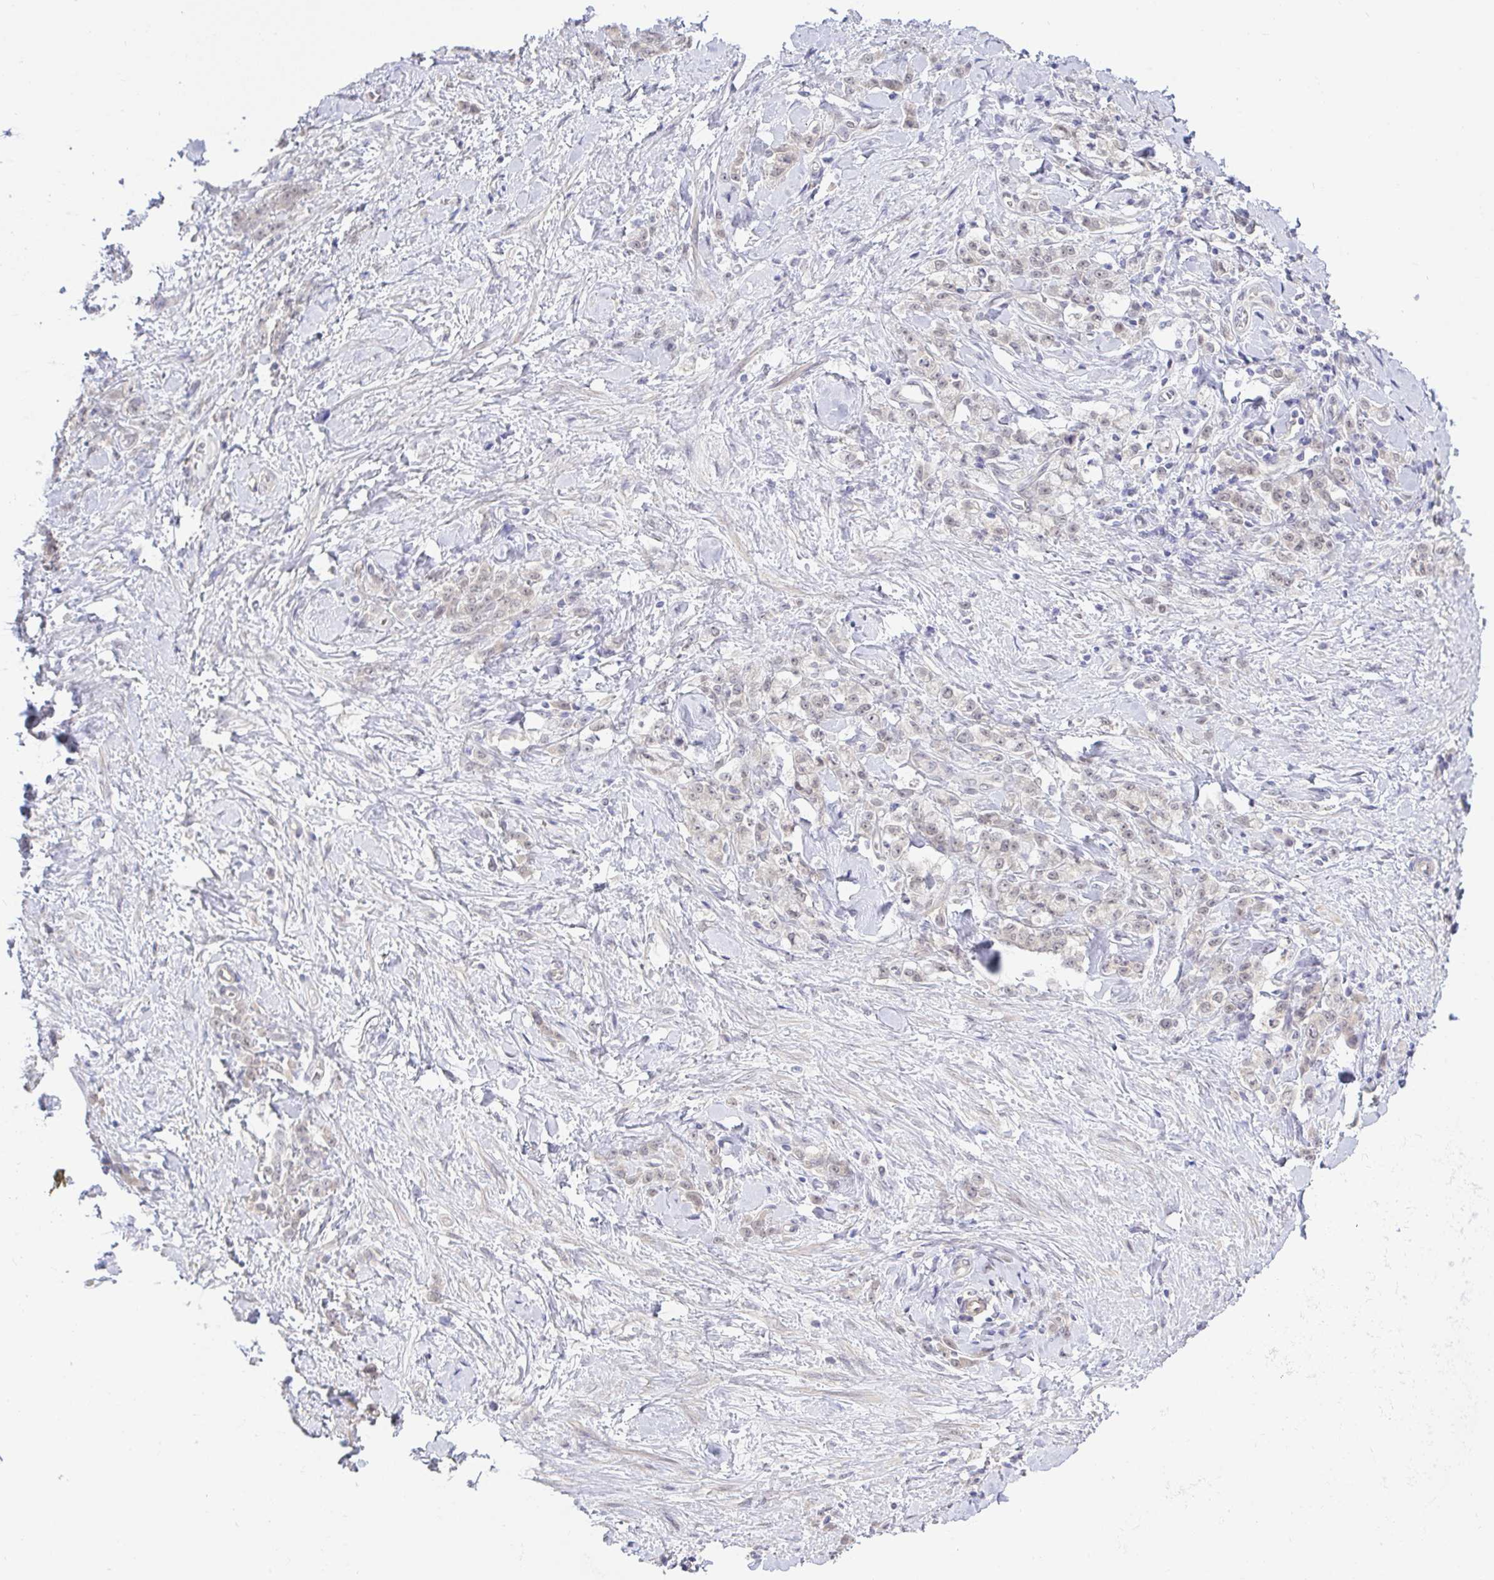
{"staining": {"intensity": "weak", "quantity": "25%-75%", "location": "nuclear"}, "tissue": "stomach cancer", "cell_type": "Tumor cells", "image_type": "cancer", "snomed": [{"axis": "morphology", "description": "Normal tissue, NOS"}, {"axis": "morphology", "description": "Adenocarcinoma, NOS"}, {"axis": "topography", "description": "Stomach"}], "caption": "DAB immunohistochemical staining of human stomach cancer (adenocarcinoma) demonstrates weak nuclear protein staining in approximately 25%-75% of tumor cells.", "gene": "HYPK", "patient": {"sex": "male", "age": 82}}